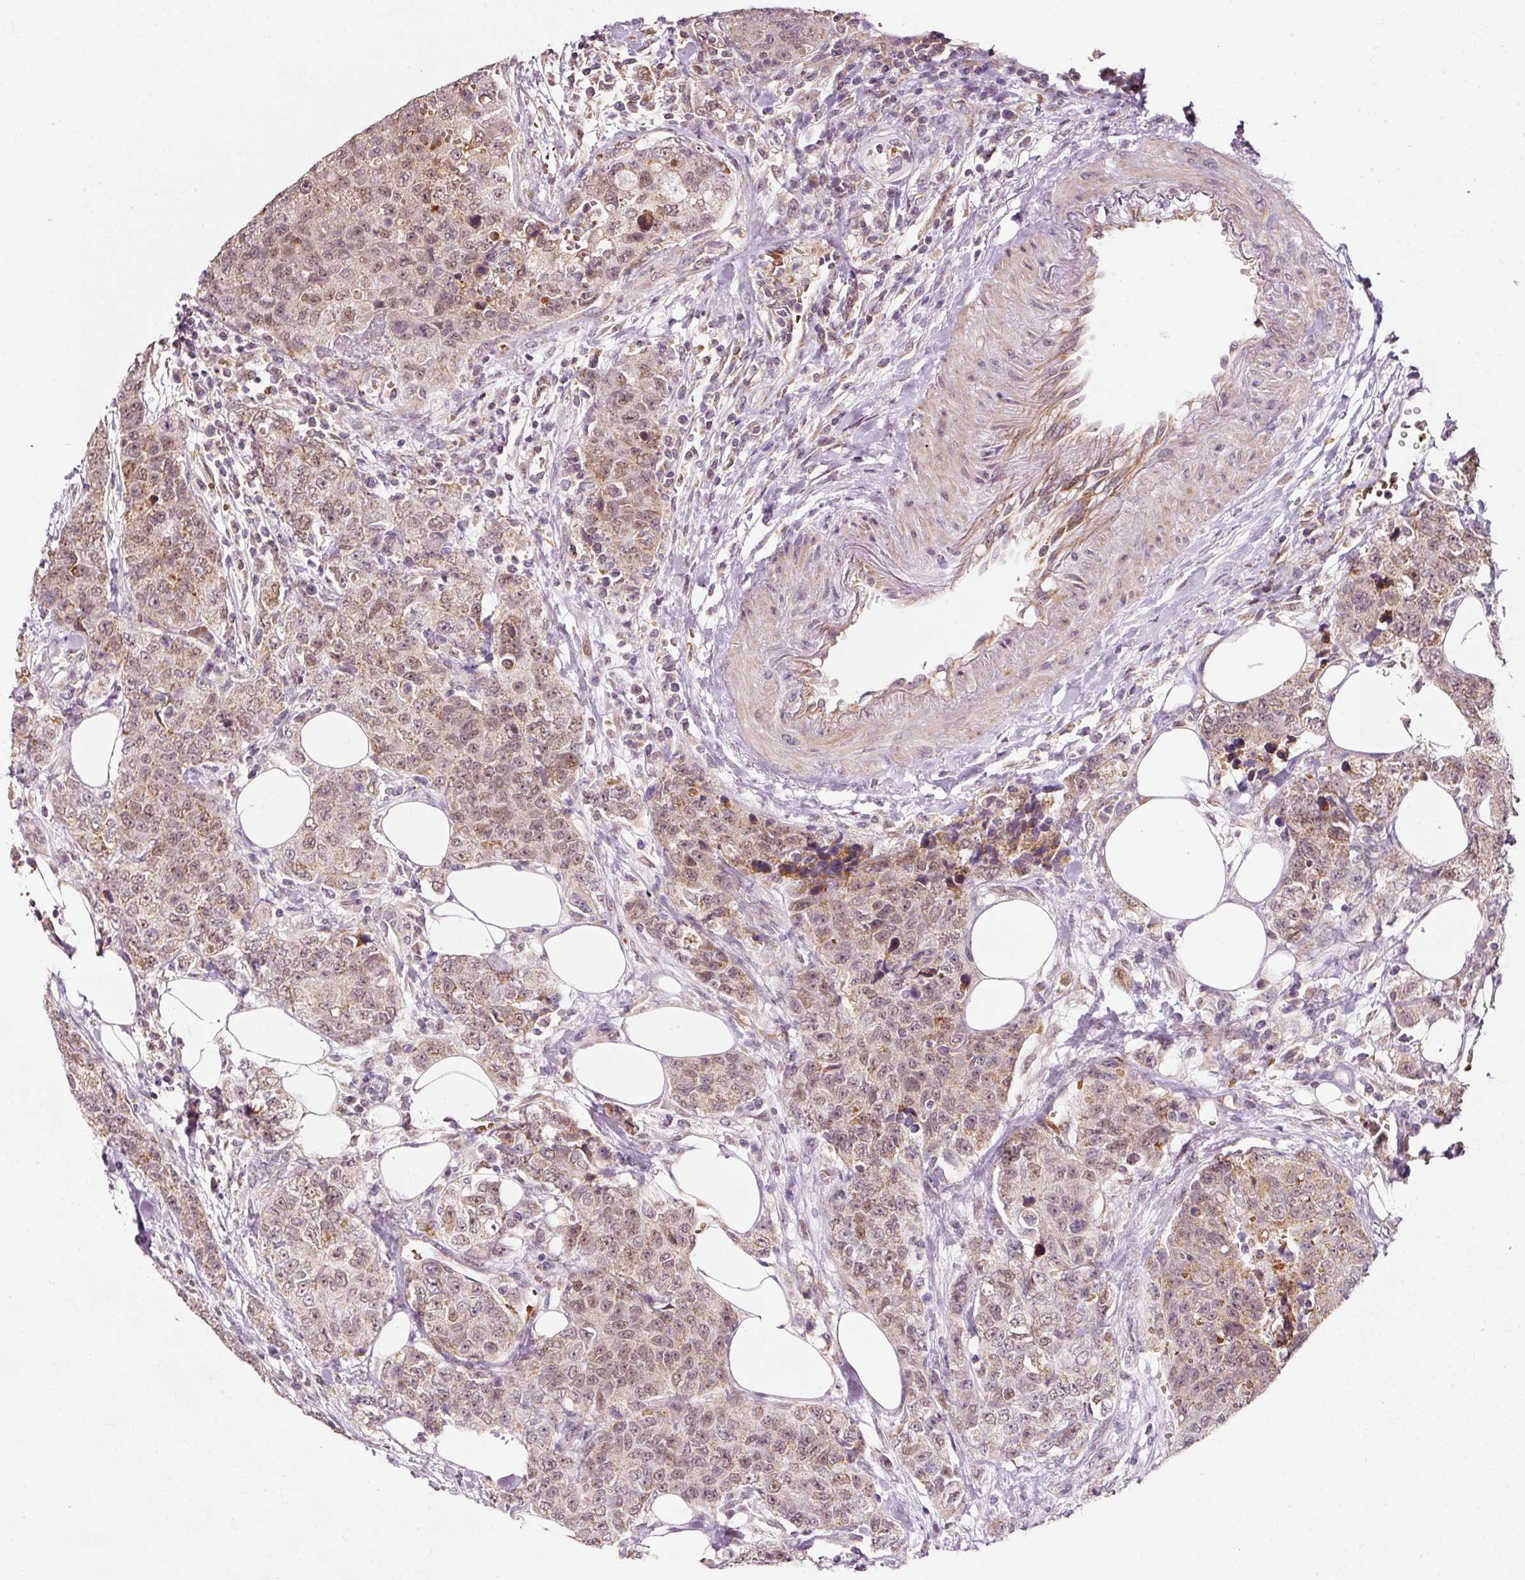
{"staining": {"intensity": "moderate", "quantity": ">75%", "location": "cytoplasmic/membranous,nuclear"}, "tissue": "urothelial cancer", "cell_type": "Tumor cells", "image_type": "cancer", "snomed": [{"axis": "morphology", "description": "Urothelial carcinoma, High grade"}, {"axis": "topography", "description": "Urinary bladder"}], "caption": "DAB (3,3'-diaminobenzidine) immunohistochemical staining of urothelial cancer shows moderate cytoplasmic/membranous and nuclear protein positivity in about >75% of tumor cells.", "gene": "ZNF460", "patient": {"sex": "female", "age": 78}}